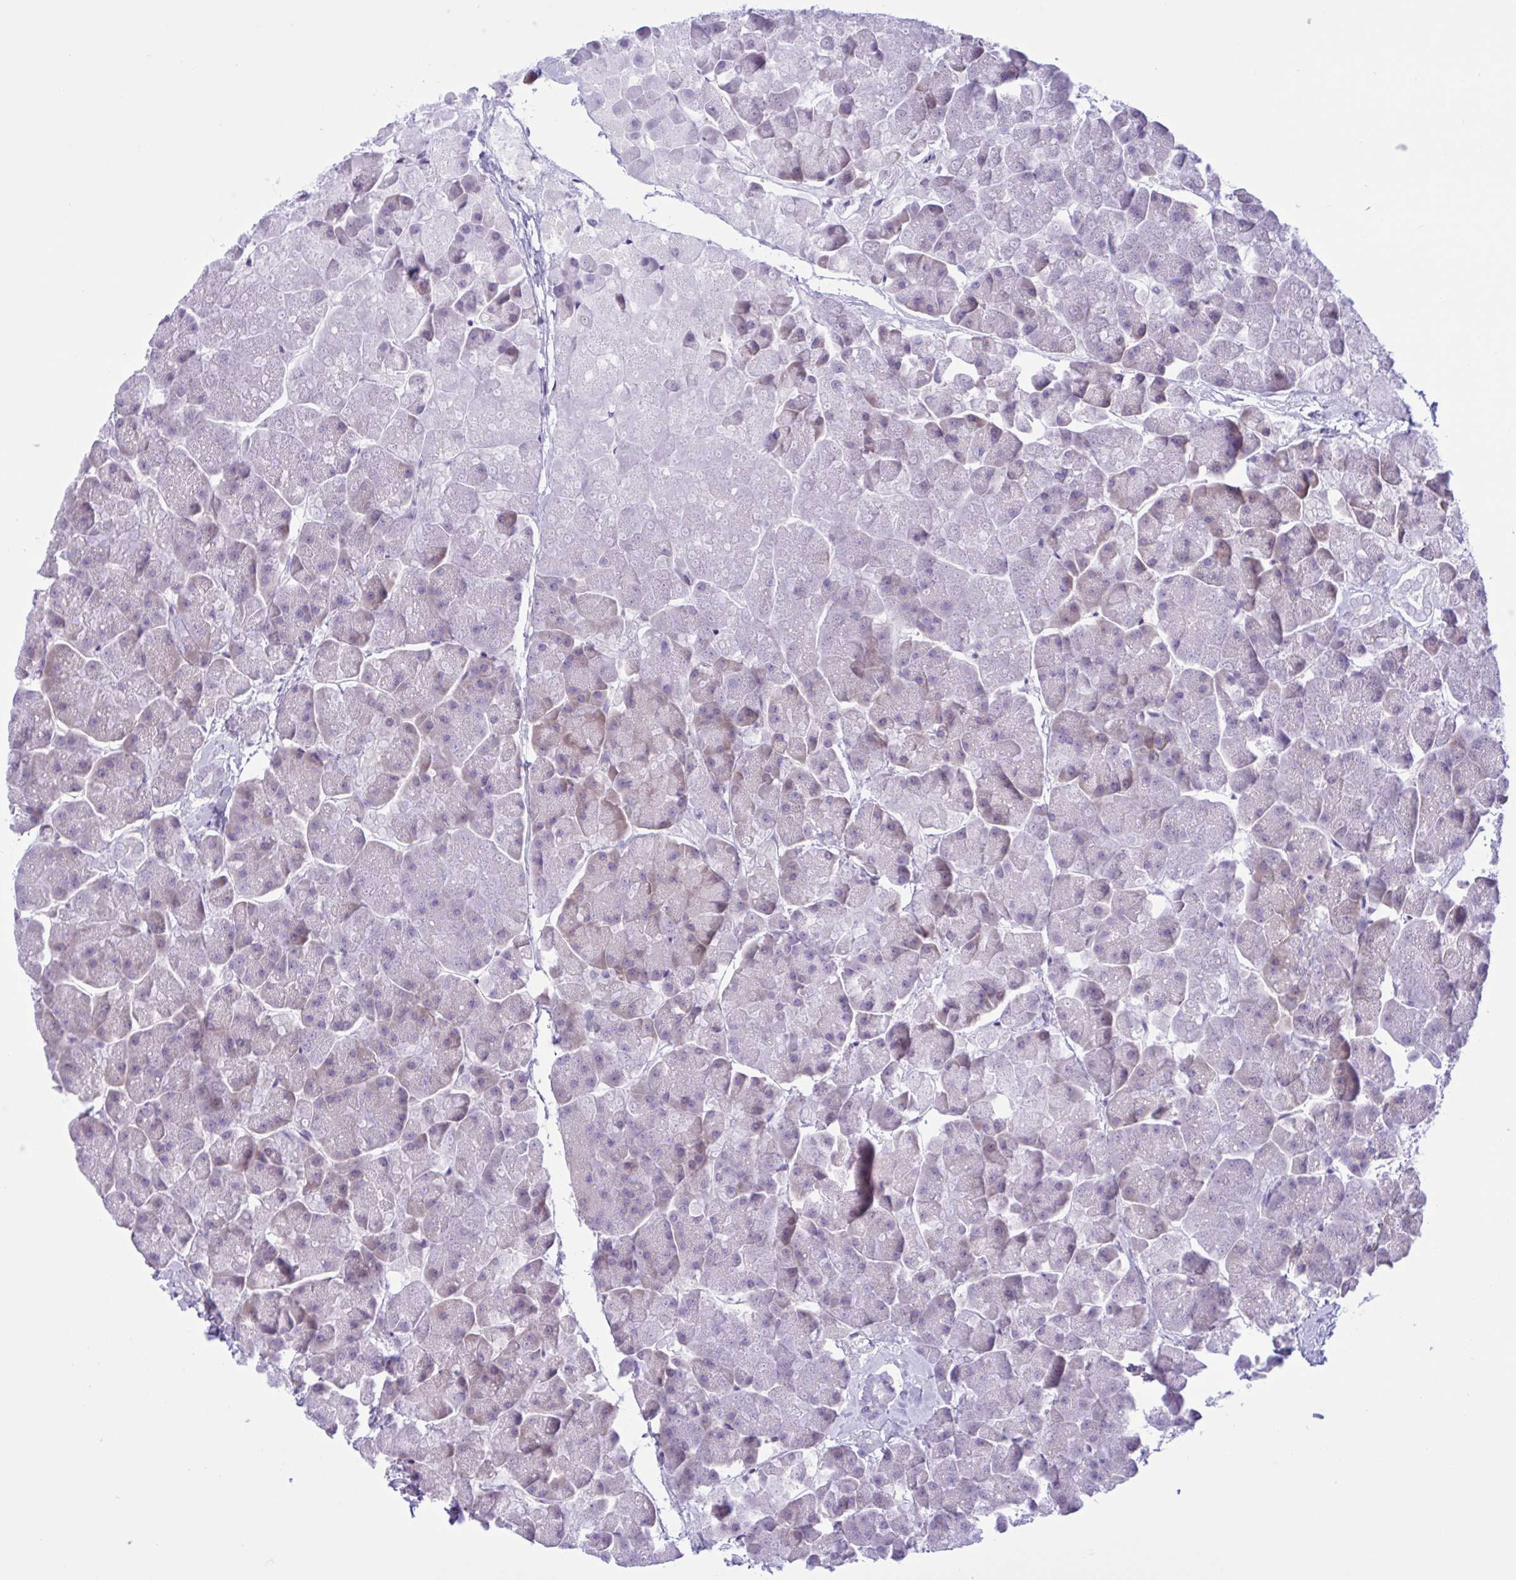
{"staining": {"intensity": "weak", "quantity": ">75%", "location": "cytoplasmic/membranous"}, "tissue": "pancreas", "cell_type": "Exocrine glandular cells", "image_type": "normal", "snomed": [{"axis": "morphology", "description": "Normal tissue, NOS"}, {"axis": "topography", "description": "Pancreas"}, {"axis": "topography", "description": "Peripheral nerve tissue"}], "caption": "Exocrine glandular cells exhibit low levels of weak cytoplasmic/membranous positivity in about >75% of cells in benign human pancreas.", "gene": "AHCYL2", "patient": {"sex": "male", "age": 54}}